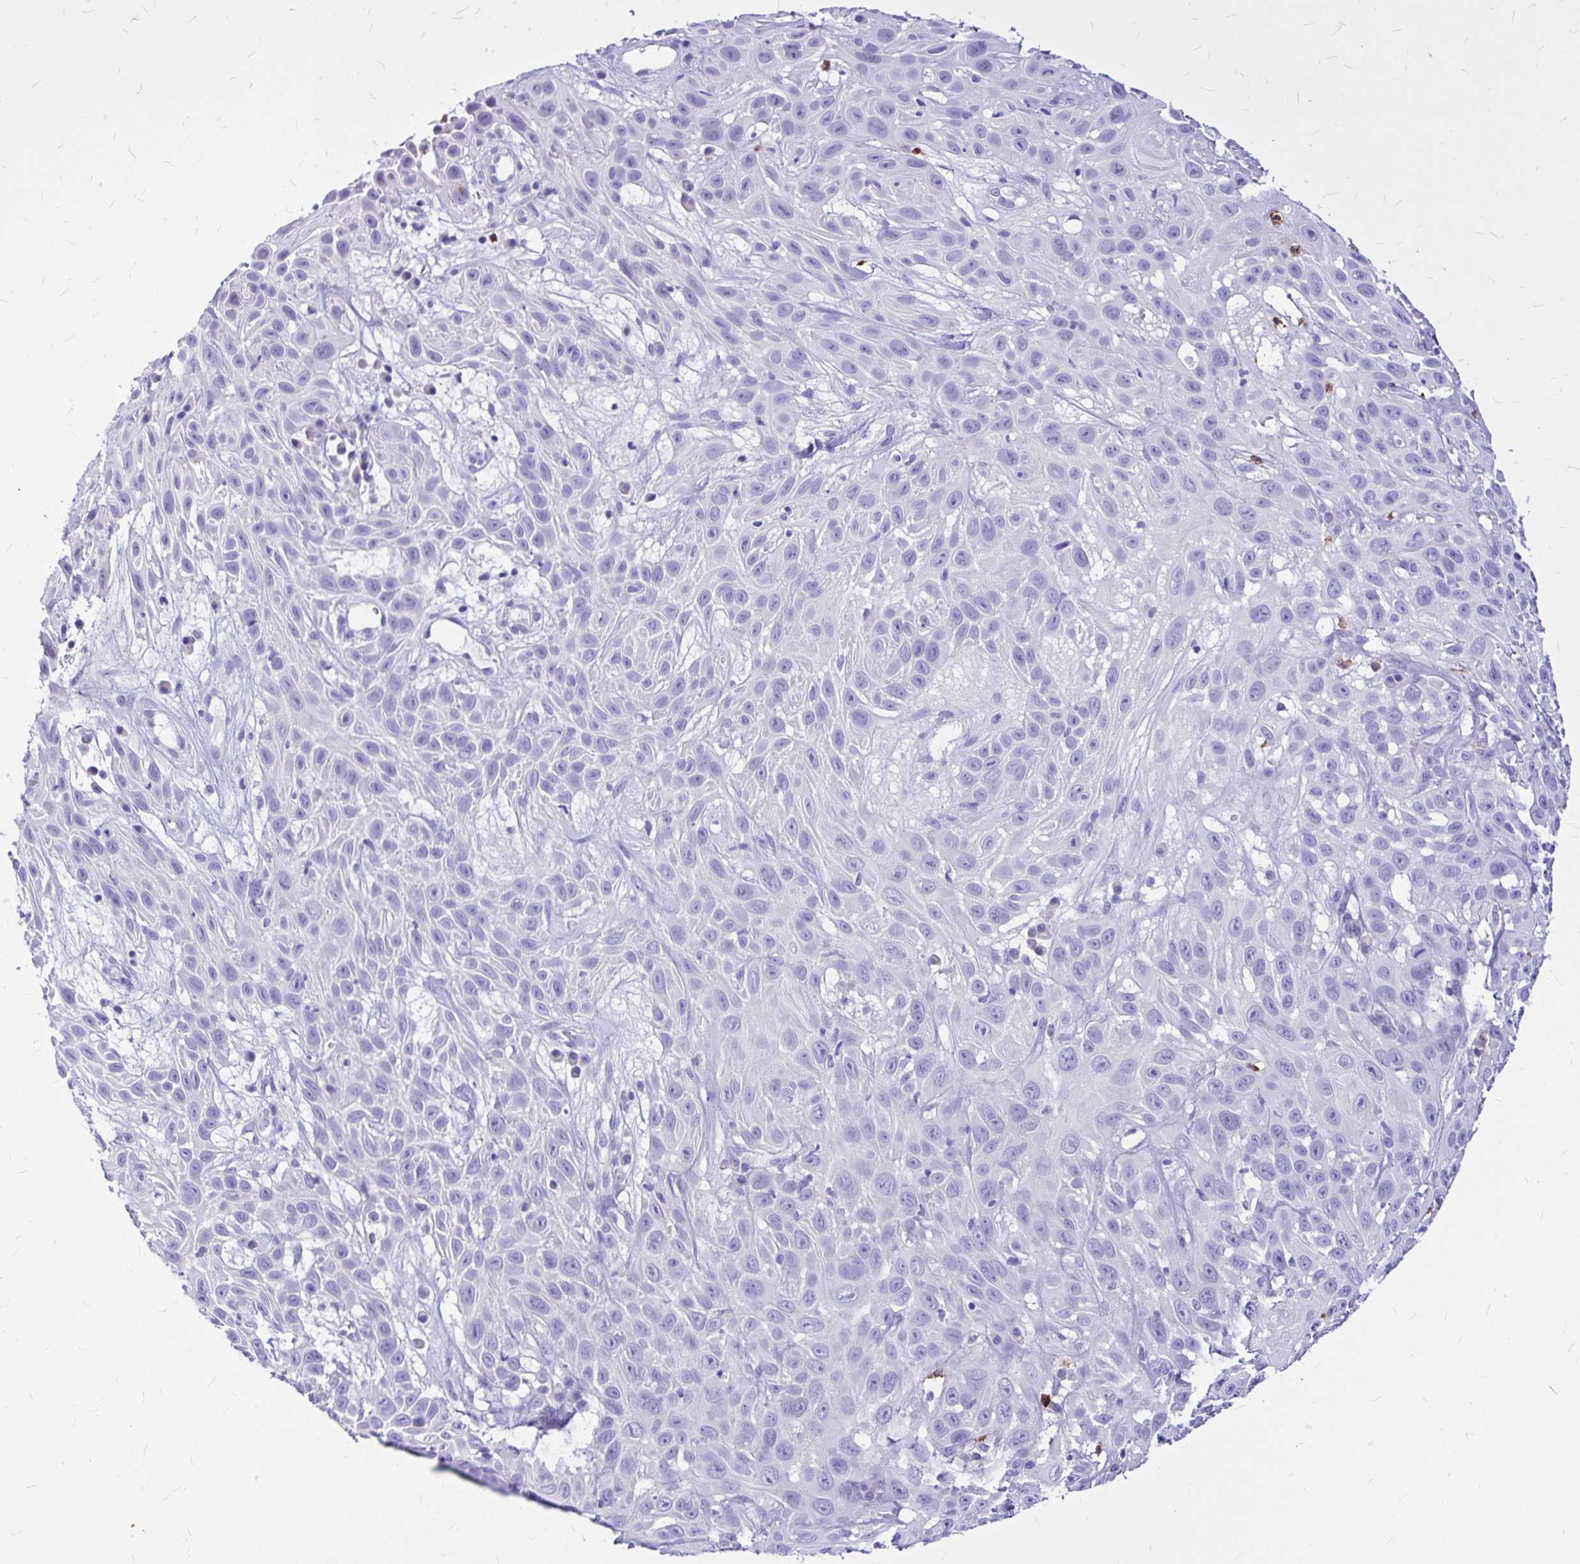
{"staining": {"intensity": "negative", "quantity": "none", "location": "none"}, "tissue": "skin cancer", "cell_type": "Tumor cells", "image_type": "cancer", "snomed": [{"axis": "morphology", "description": "Squamous cell carcinoma, NOS"}, {"axis": "topography", "description": "Skin"}], "caption": "Immunohistochemical staining of human skin cancer (squamous cell carcinoma) shows no significant staining in tumor cells.", "gene": "CLEC1B", "patient": {"sex": "male", "age": 82}}